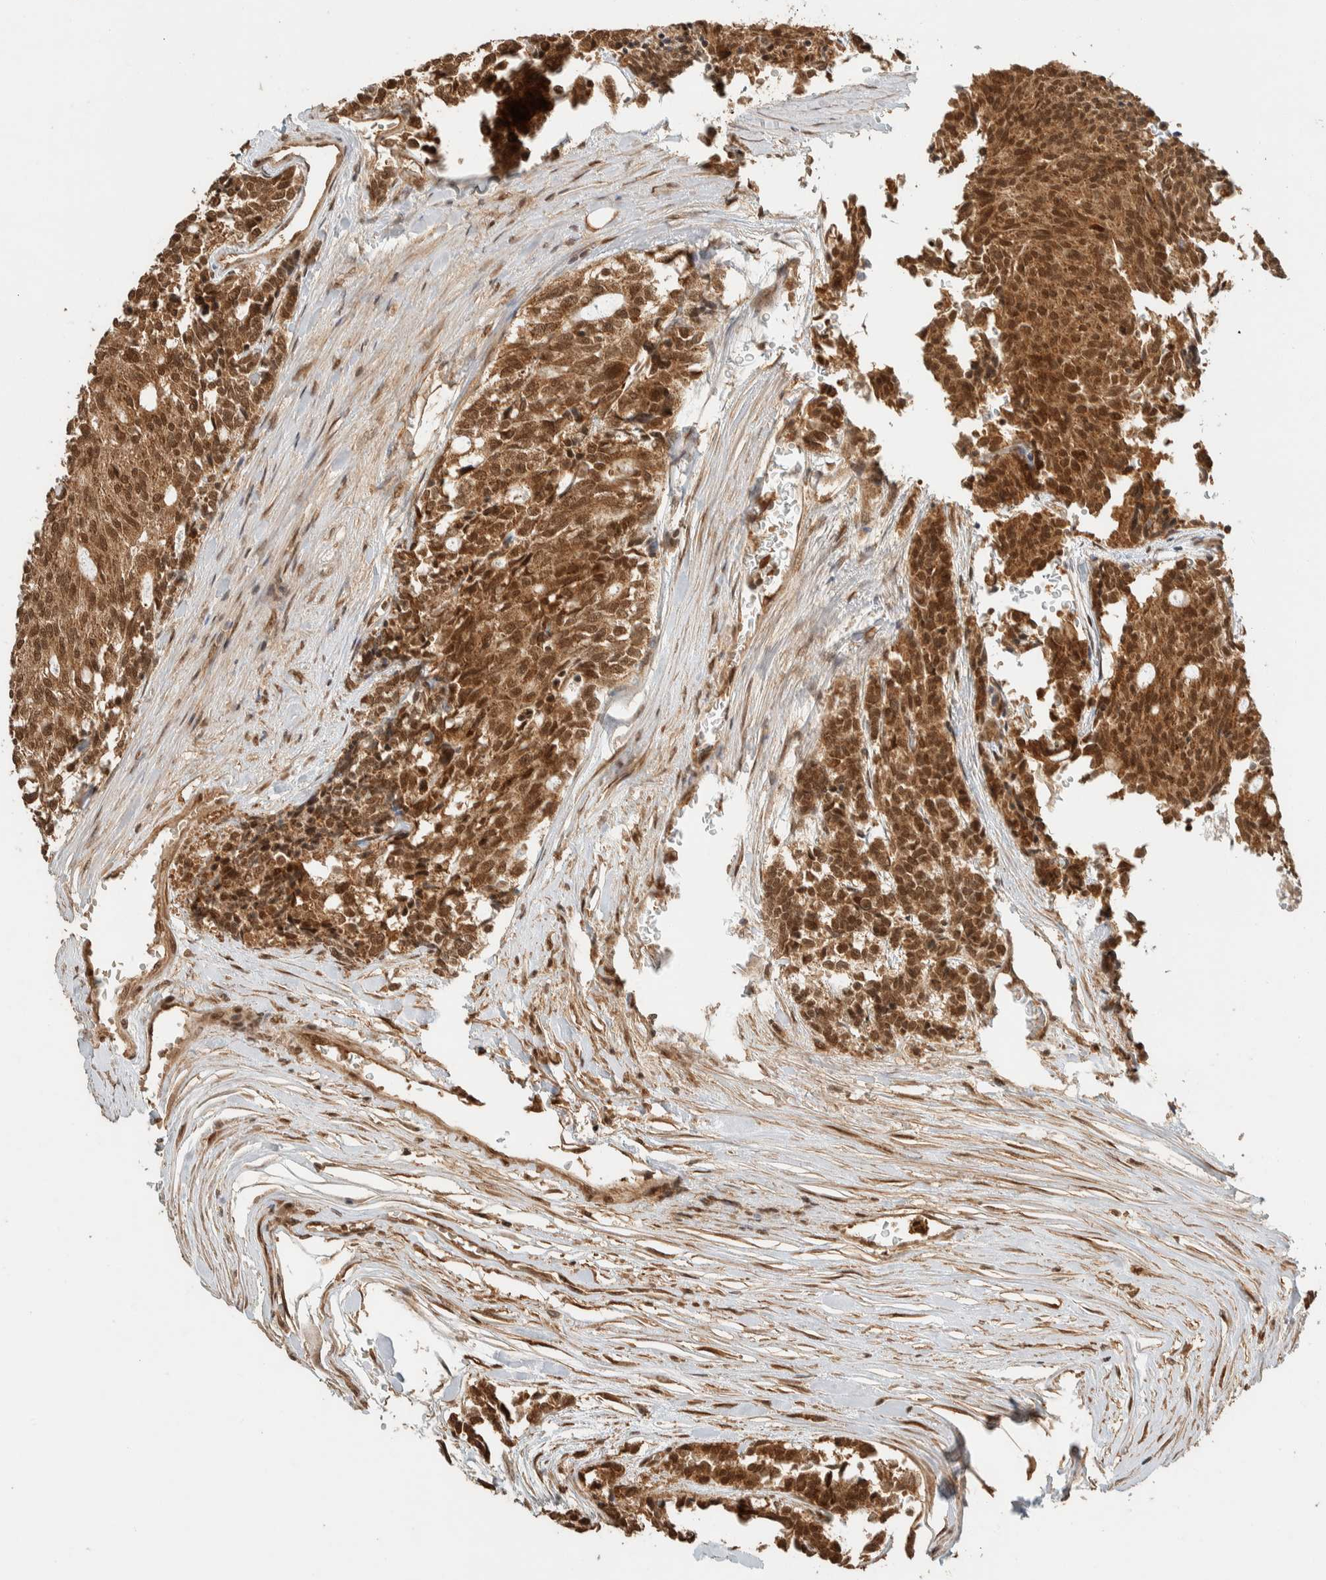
{"staining": {"intensity": "strong", "quantity": ">75%", "location": "cytoplasmic/membranous,nuclear"}, "tissue": "carcinoid", "cell_type": "Tumor cells", "image_type": "cancer", "snomed": [{"axis": "morphology", "description": "Carcinoid, malignant, NOS"}, {"axis": "topography", "description": "Pancreas"}], "caption": "Immunohistochemistry photomicrograph of neoplastic tissue: human carcinoid stained using IHC demonstrates high levels of strong protein expression localized specifically in the cytoplasmic/membranous and nuclear of tumor cells, appearing as a cytoplasmic/membranous and nuclear brown color.", "gene": "ZBTB2", "patient": {"sex": "female", "age": 54}}